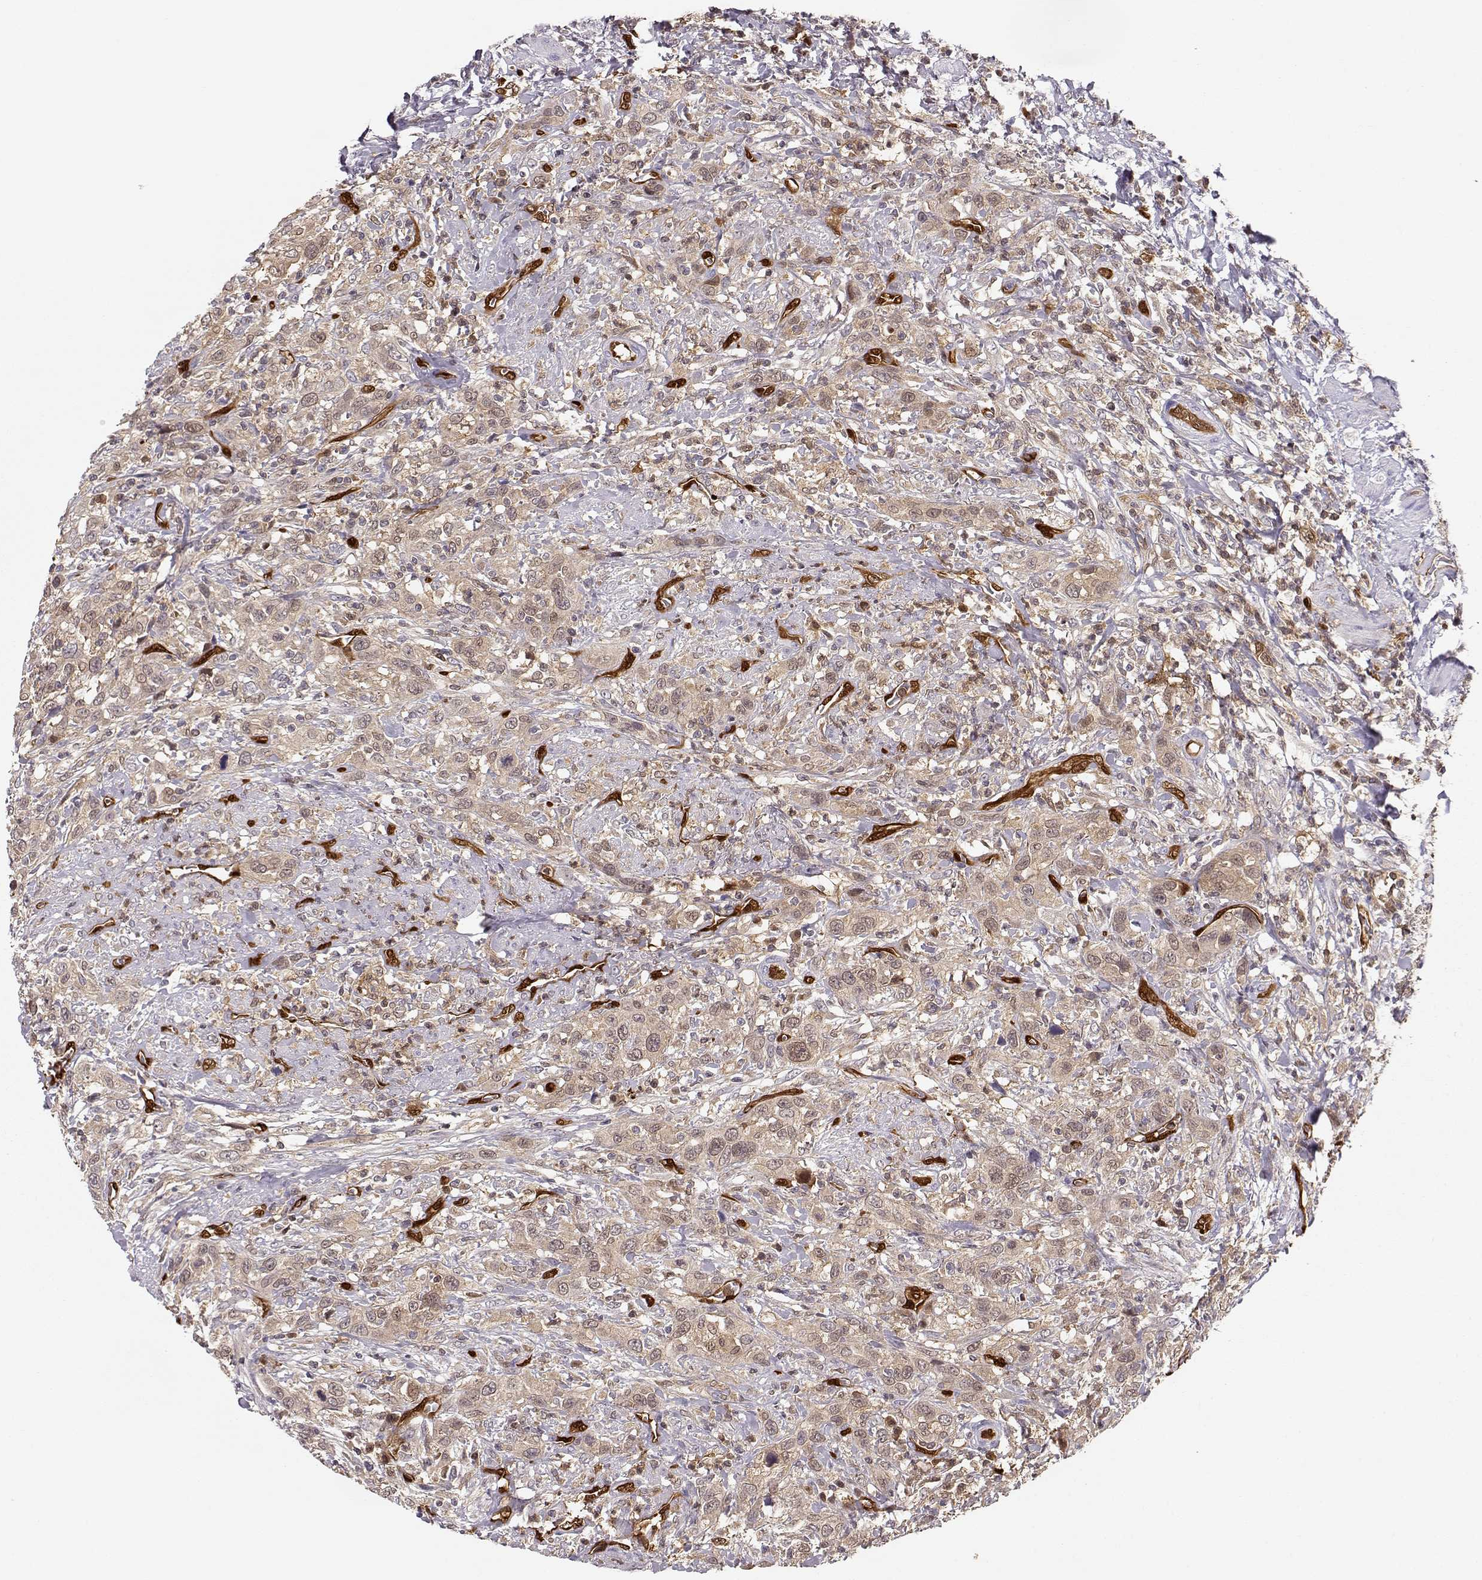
{"staining": {"intensity": "weak", "quantity": ">75%", "location": "cytoplasmic/membranous"}, "tissue": "urothelial cancer", "cell_type": "Tumor cells", "image_type": "cancer", "snomed": [{"axis": "morphology", "description": "Urothelial carcinoma, NOS"}, {"axis": "morphology", "description": "Urothelial carcinoma, High grade"}, {"axis": "topography", "description": "Urinary bladder"}], "caption": "Protein staining demonstrates weak cytoplasmic/membranous positivity in approximately >75% of tumor cells in transitional cell carcinoma. (DAB IHC with brightfield microscopy, high magnification).", "gene": "PNP", "patient": {"sex": "female", "age": 64}}